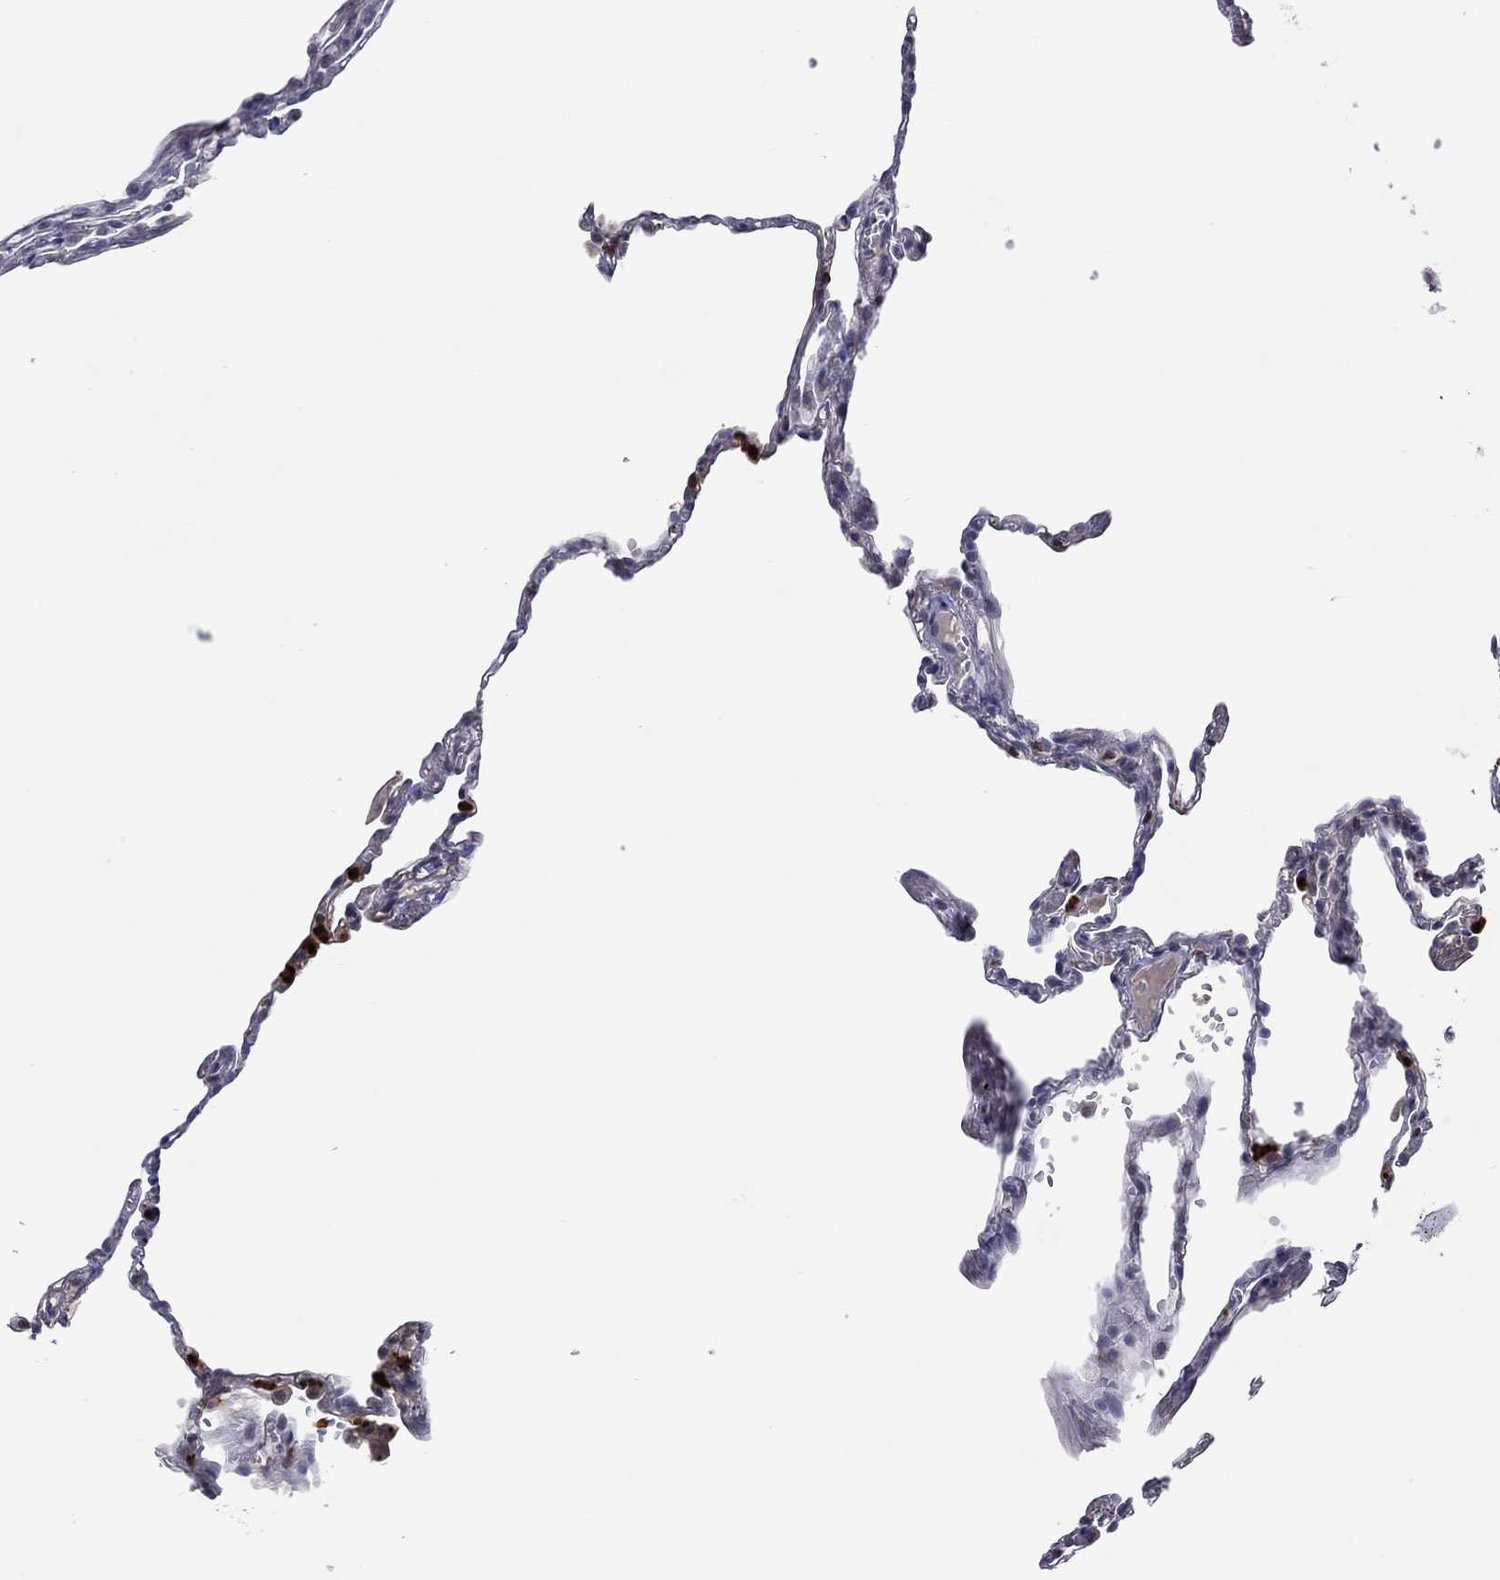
{"staining": {"intensity": "negative", "quantity": "none", "location": "none"}, "tissue": "lung", "cell_type": "Alveolar cells", "image_type": "normal", "snomed": [{"axis": "morphology", "description": "Normal tissue, NOS"}, {"axis": "topography", "description": "Lung"}], "caption": "The photomicrograph displays no significant expression in alveolar cells of lung. (Immunohistochemistry, brightfield microscopy, high magnification).", "gene": "CCL5", "patient": {"sex": "male", "age": 78}}